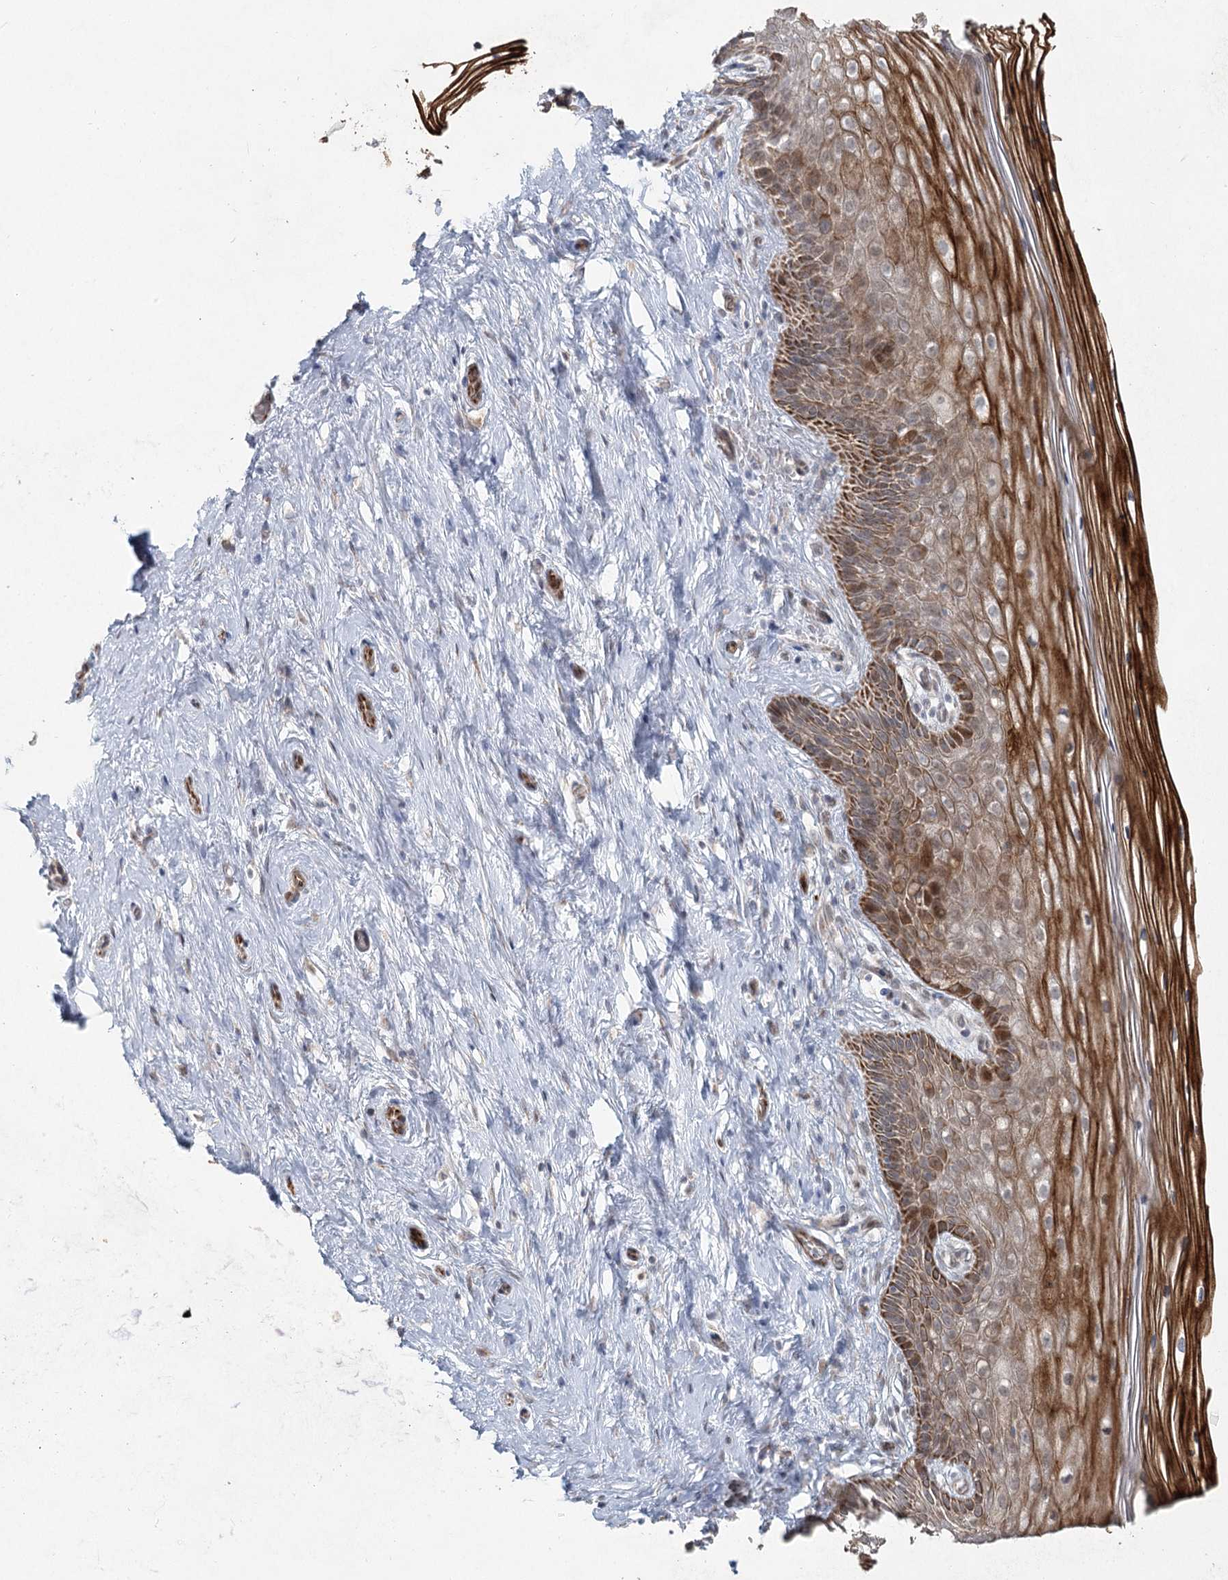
{"staining": {"intensity": "weak", "quantity": "25%-75%", "location": "cytoplasmic/membranous"}, "tissue": "cervix", "cell_type": "Glandular cells", "image_type": "normal", "snomed": [{"axis": "morphology", "description": "Normal tissue, NOS"}, {"axis": "topography", "description": "Cervix"}], "caption": "Immunohistochemistry (IHC) histopathology image of normal human cervix stained for a protein (brown), which displays low levels of weak cytoplasmic/membranous positivity in about 25%-75% of glandular cells.", "gene": "LRP2BP", "patient": {"sex": "female", "age": 33}}